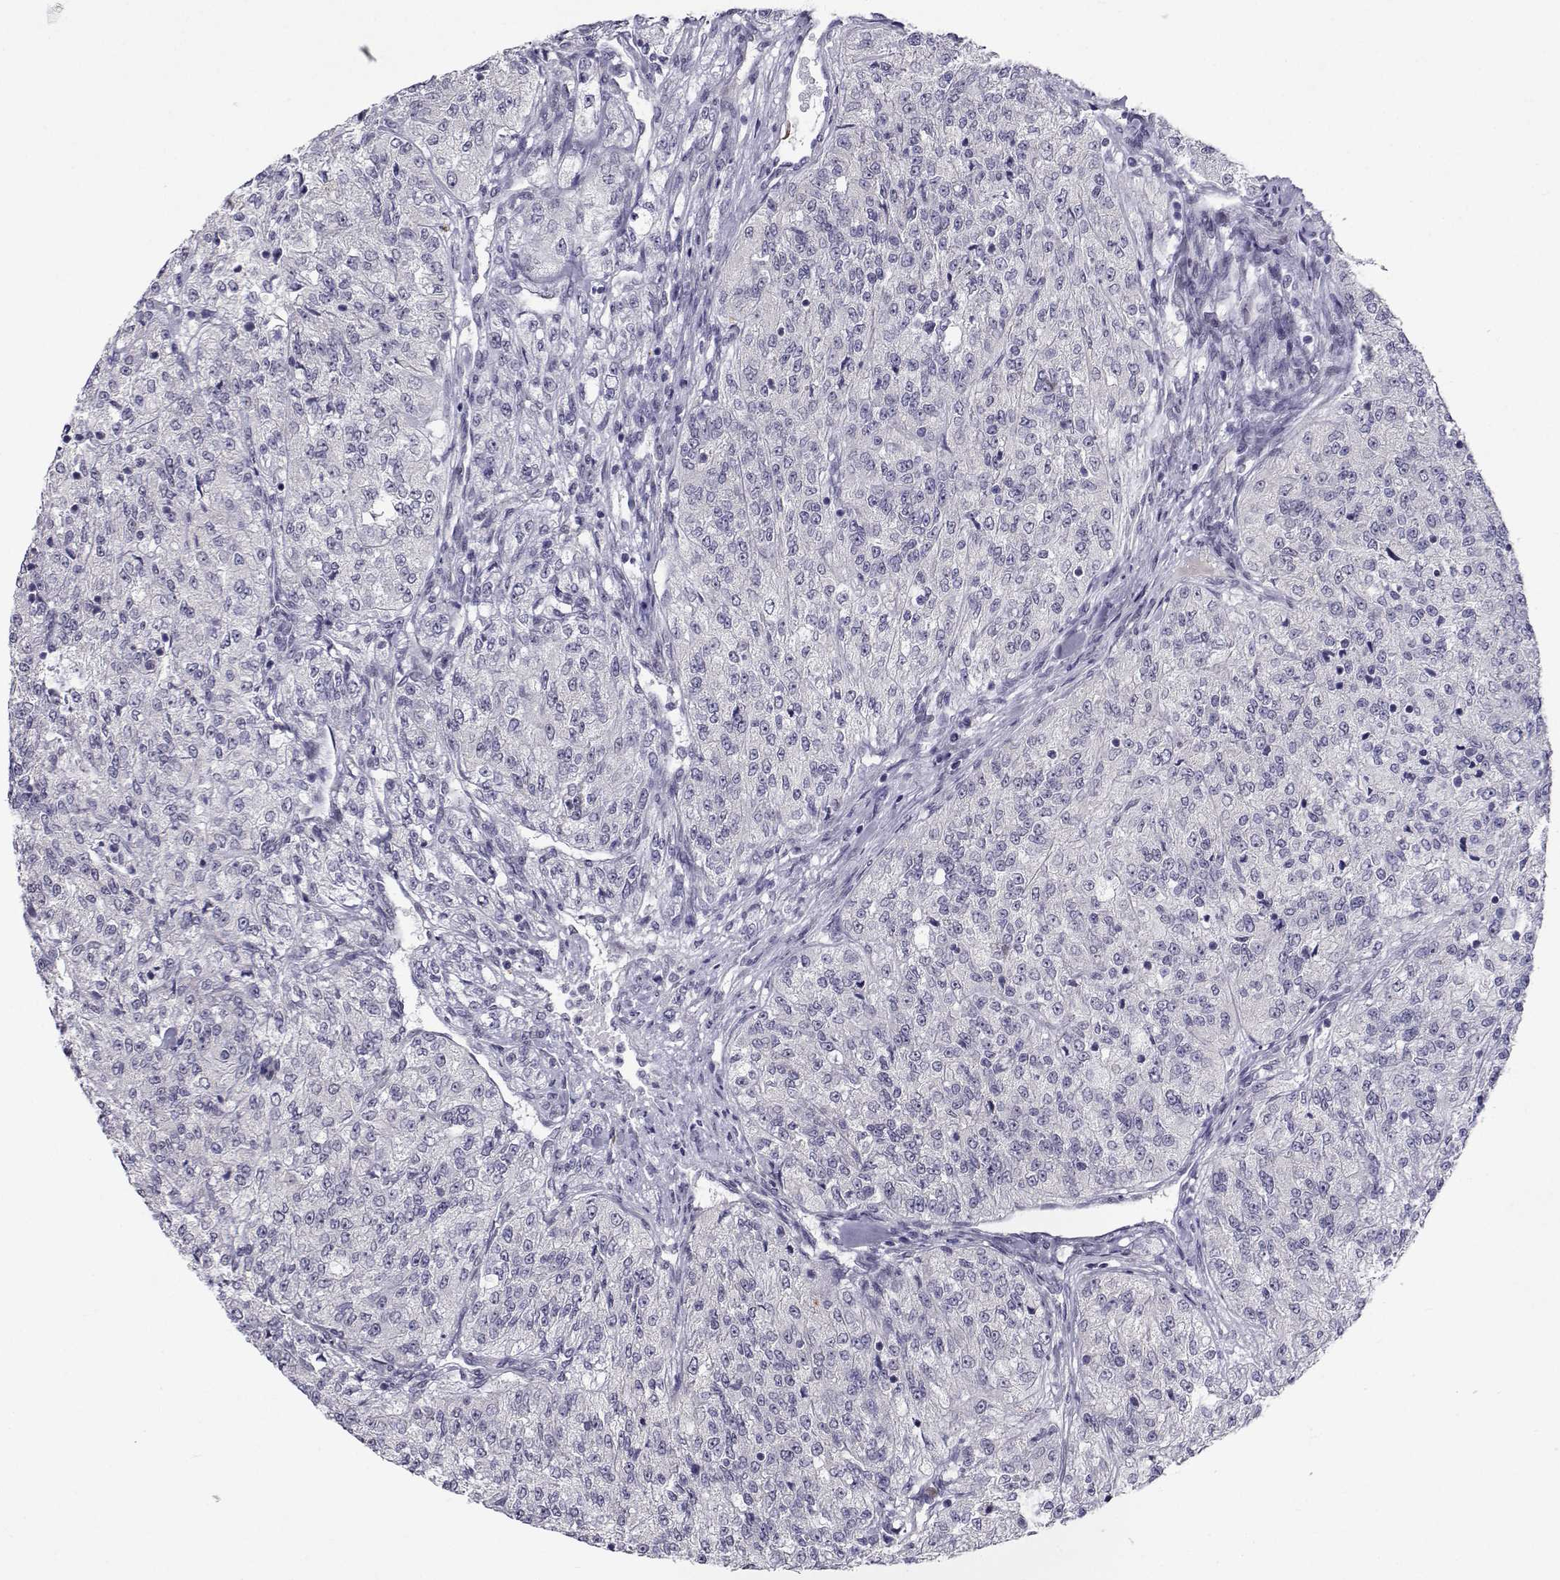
{"staining": {"intensity": "negative", "quantity": "none", "location": "none"}, "tissue": "renal cancer", "cell_type": "Tumor cells", "image_type": "cancer", "snomed": [{"axis": "morphology", "description": "Adenocarcinoma, NOS"}, {"axis": "topography", "description": "Kidney"}], "caption": "Protein analysis of renal adenocarcinoma reveals no significant expression in tumor cells.", "gene": "SLC6A3", "patient": {"sex": "female", "age": 63}}